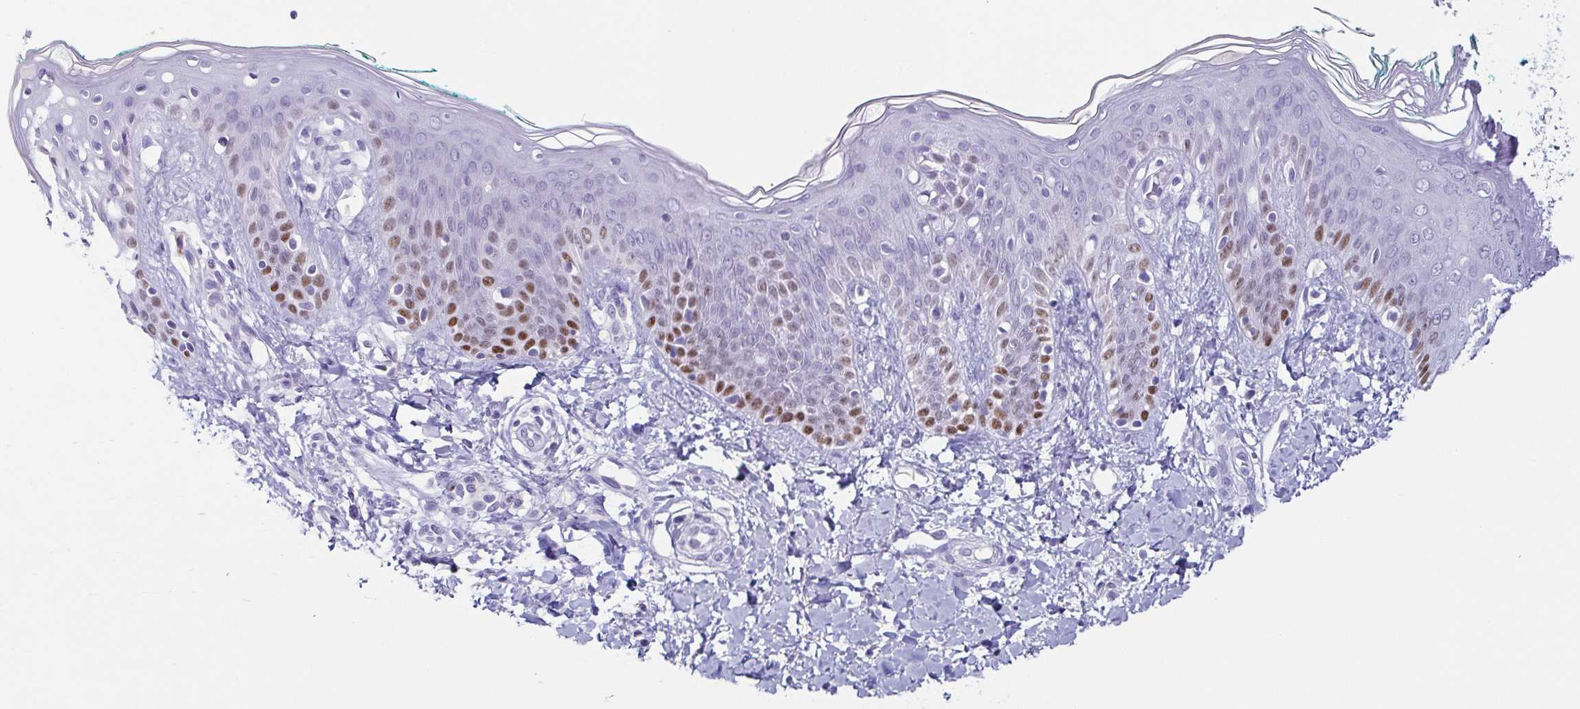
{"staining": {"intensity": "negative", "quantity": "none", "location": "none"}, "tissue": "skin", "cell_type": "Fibroblasts", "image_type": "normal", "snomed": [{"axis": "morphology", "description": "Normal tissue, NOS"}, {"axis": "topography", "description": "Skin"}], "caption": "Micrograph shows no significant protein positivity in fibroblasts of normal skin. (DAB (3,3'-diaminobenzidine) immunohistochemistry visualized using brightfield microscopy, high magnification).", "gene": "TP73", "patient": {"sex": "male", "age": 16}}